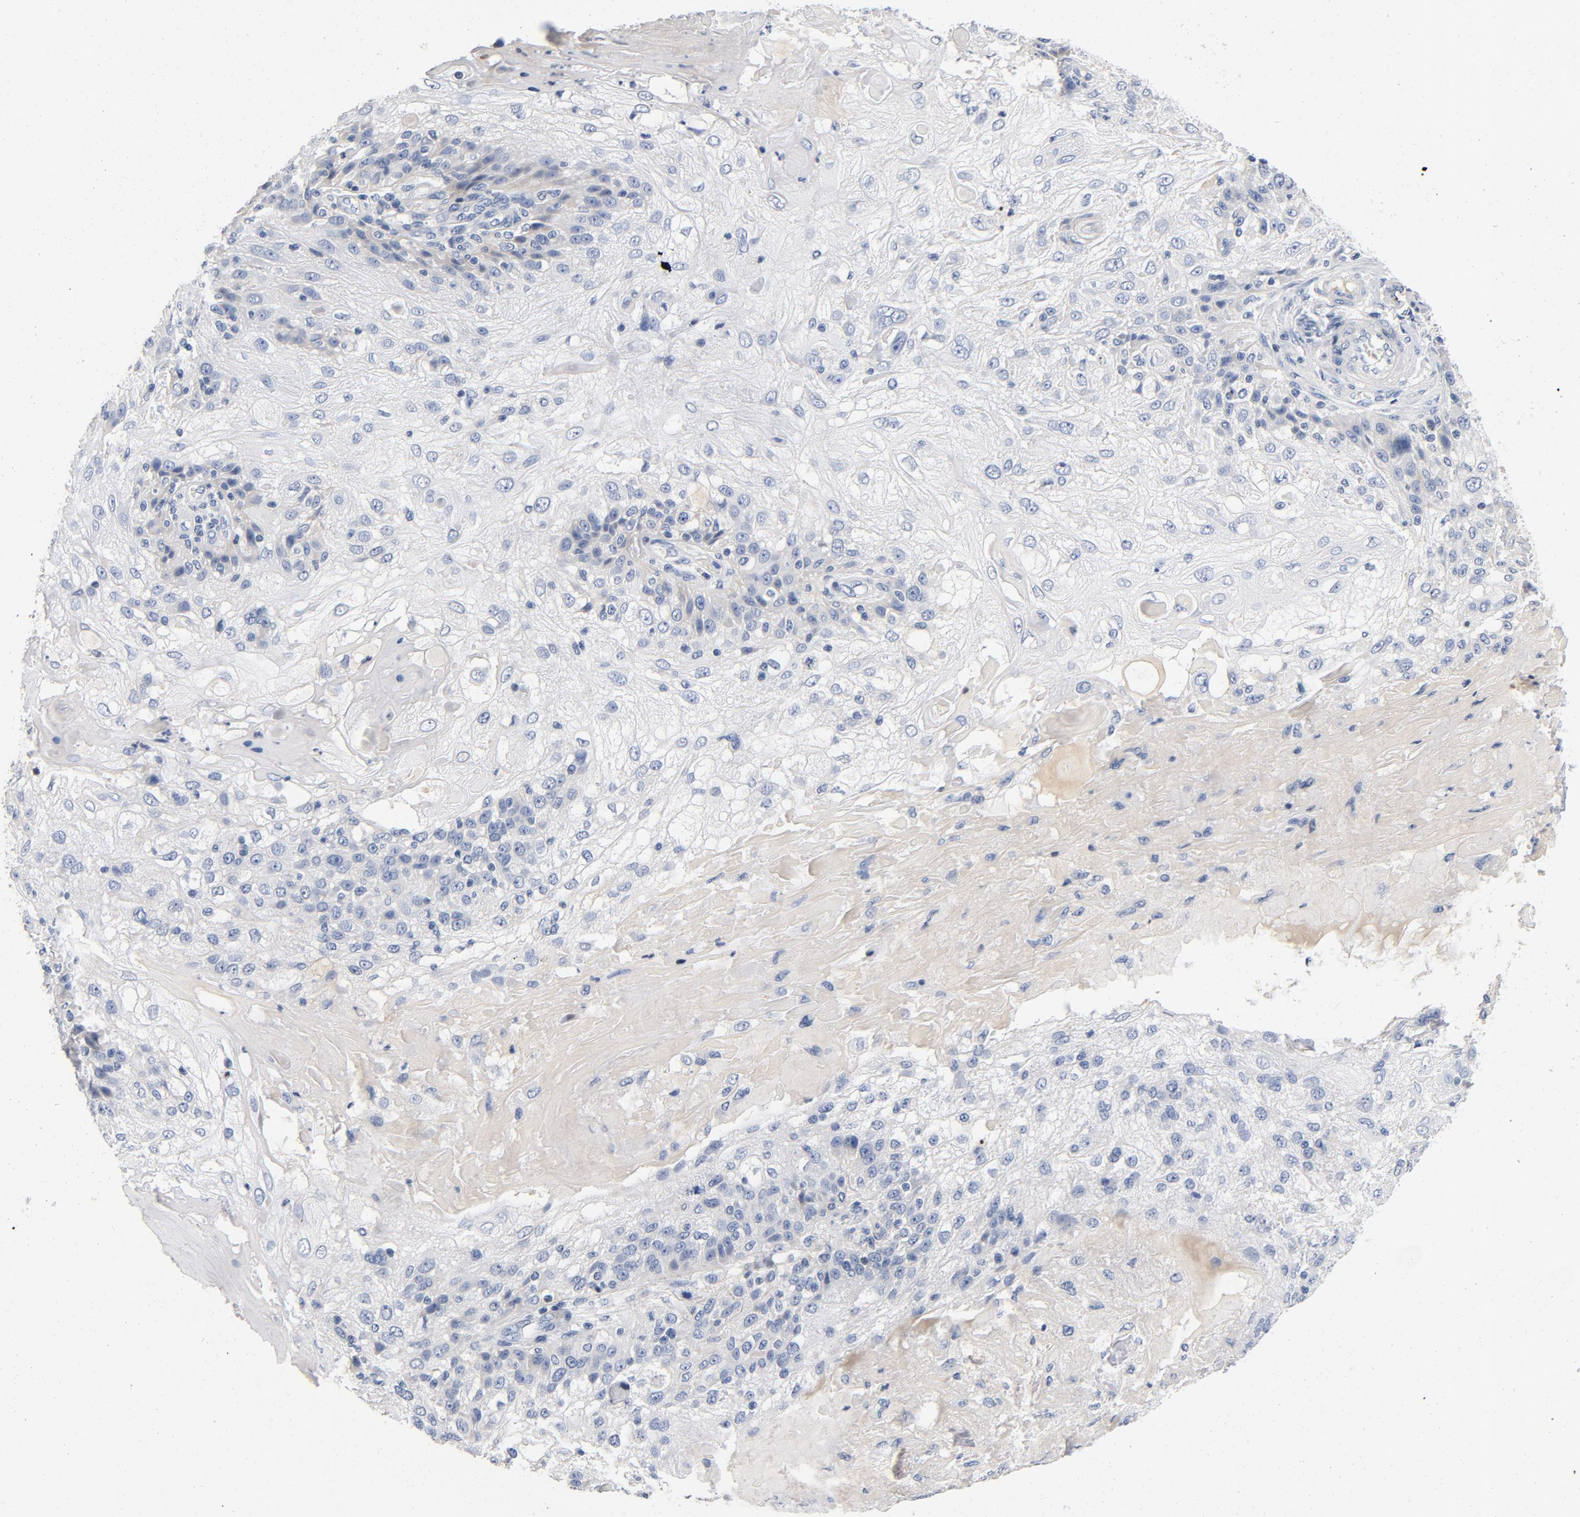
{"staining": {"intensity": "negative", "quantity": "none", "location": "none"}, "tissue": "skin cancer", "cell_type": "Tumor cells", "image_type": "cancer", "snomed": [{"axis": "morphology", "description": "Normal tissue, NOS"}, {"axis": "morphology", "description": "Squamous cell carcinoma, NOS"}, {"axis": "topography", "description": "Skin"}], "caption": "Tumor cells show no significant staining in squamous cell carcinoma (skin).", "gene": "PIM1", "patient": {"sex": "female", "age": 83}}